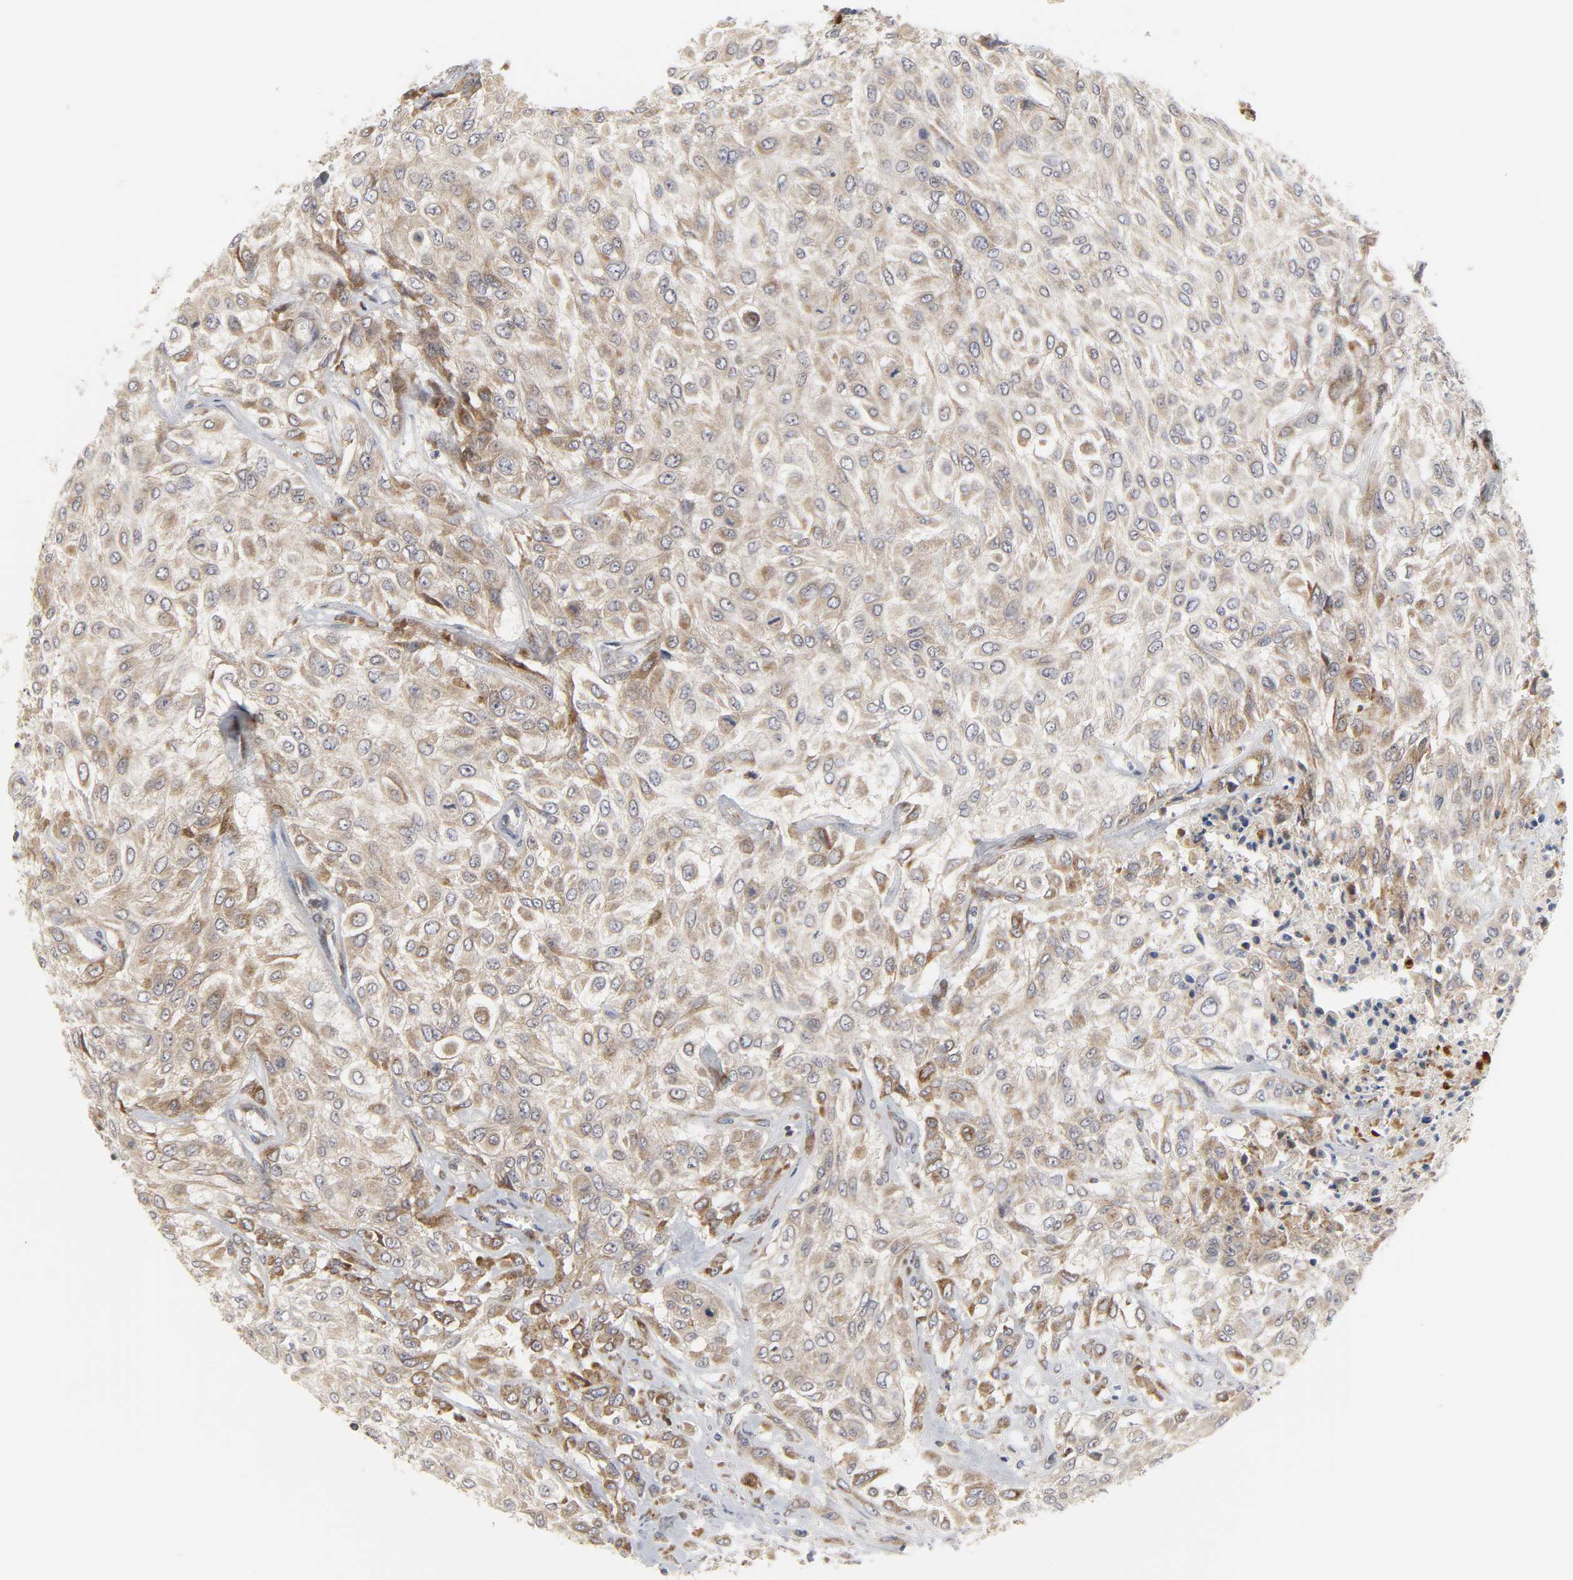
{"staining": {"intensity": "moderate", "quantity": ">75%", "location": "cytoplasmic/membranous"}, "tissue": "urothelial cancer", "cell_type": "Tumor cells", "image_type": "cancer", "snomed": [{"axis": "morphology", "description": "Urothelial carcinoma, High grade"}, {"axis": "topography", "description": "Urinary bladder"}], "caption": "Protein expression analysis of human urothelial carcinoma (high-grade) reveals moderate cytoplasmic/membranous positivity in approximately >75% of tumor cells.", "gene": "BAX", "patient": {"sex": "male", "age": 57}}